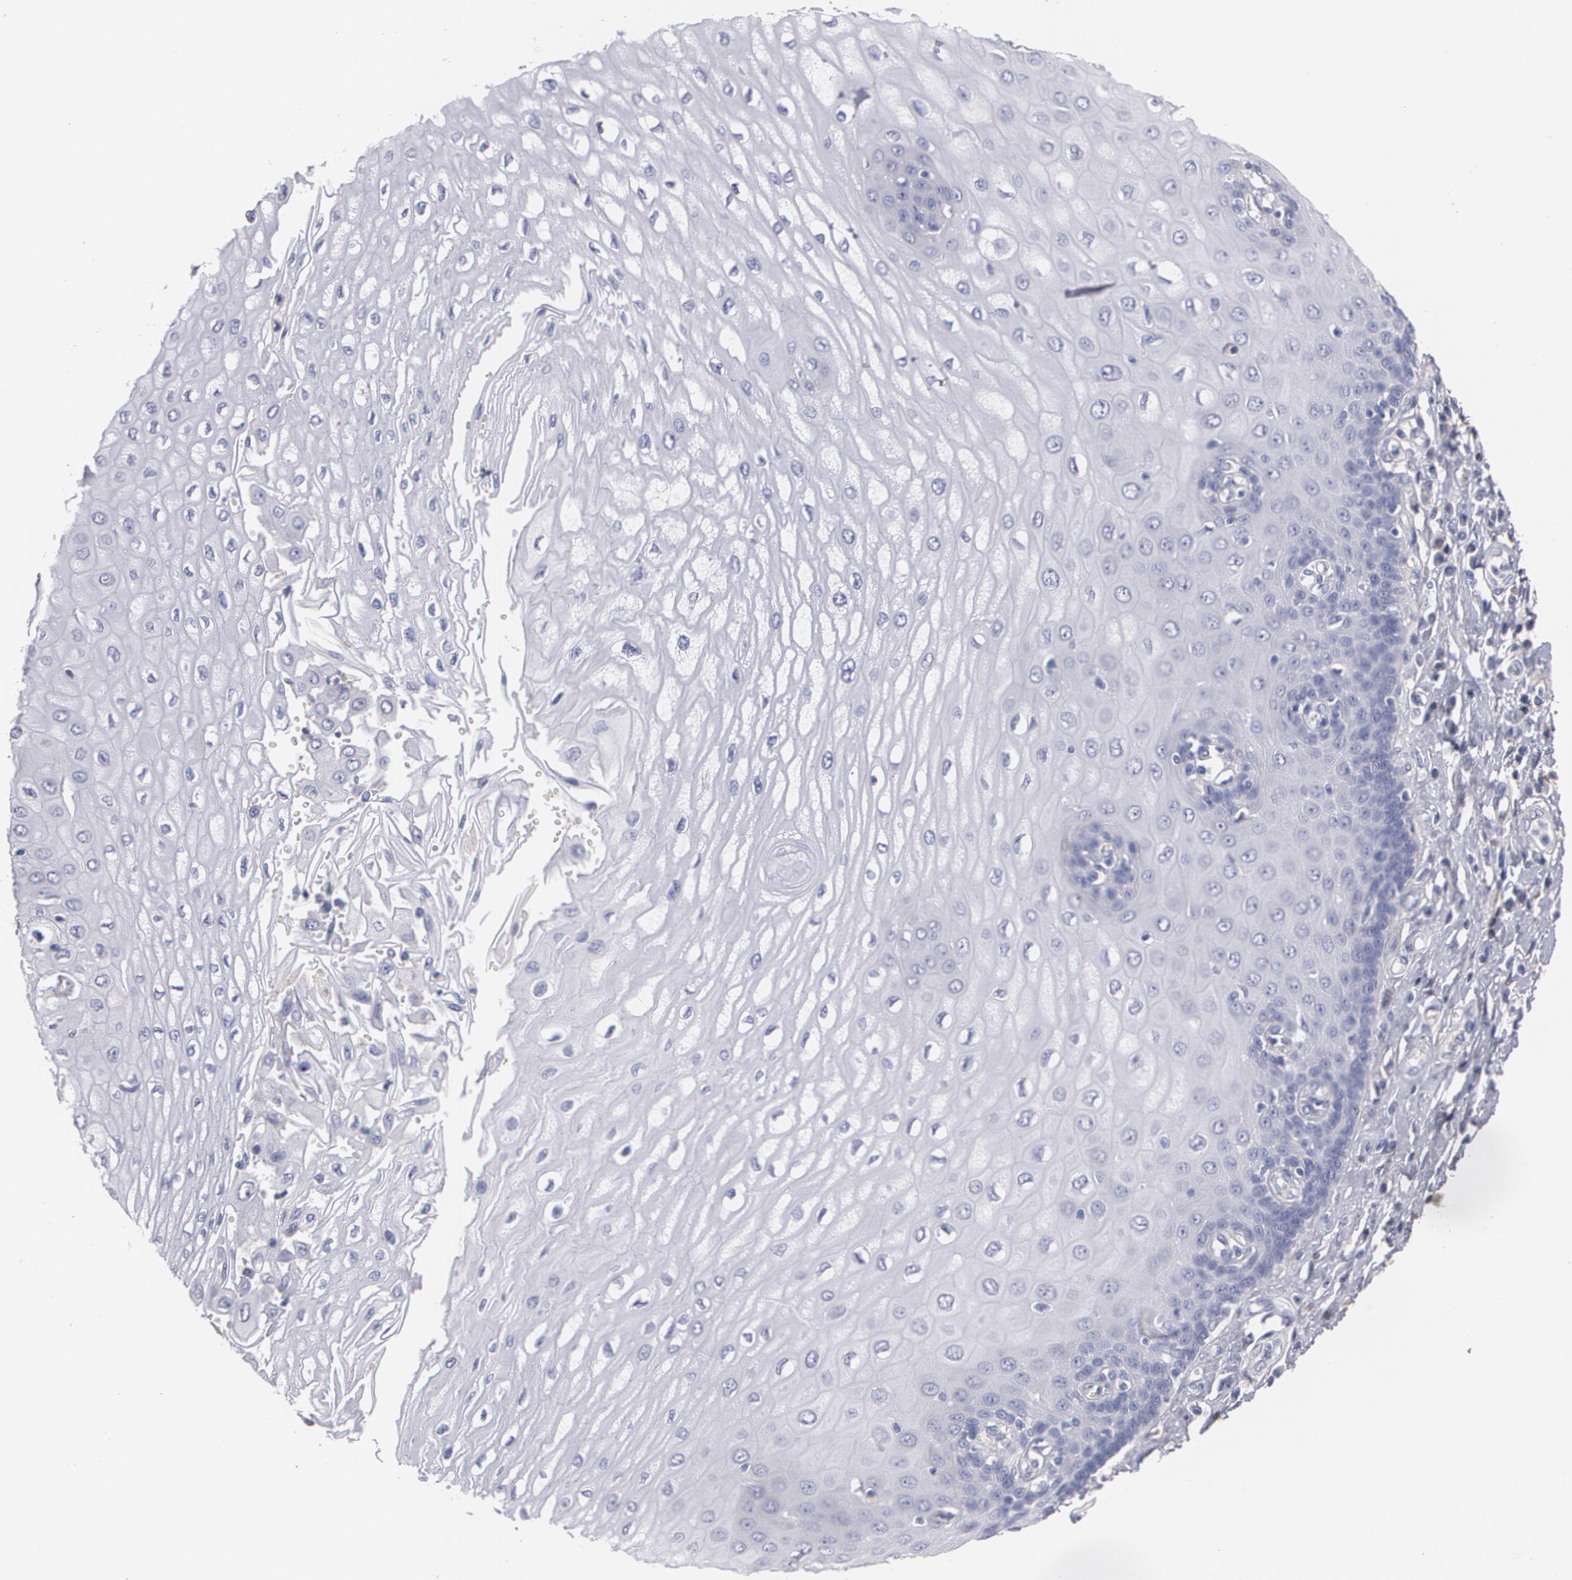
{"staining": {"intensity": "negative", "quantity": "none", "location": "none"}, "tissue": "esophagus", "cell_type": "Squamous epithelial cells", "image_type": "normal", "snomed": [{"axis": "morphology", "description": "Normal tissue, NOS"}, {"axis": "topography", "description": "Esophagus"}], "caption": "Squamous epithelial cells are negative for protein expression in normal human esophagus. (IHC, brightfield microscopy, high magnification).", "gene": "FBLN1", "patient": {"sex": "male", "age": 62}}